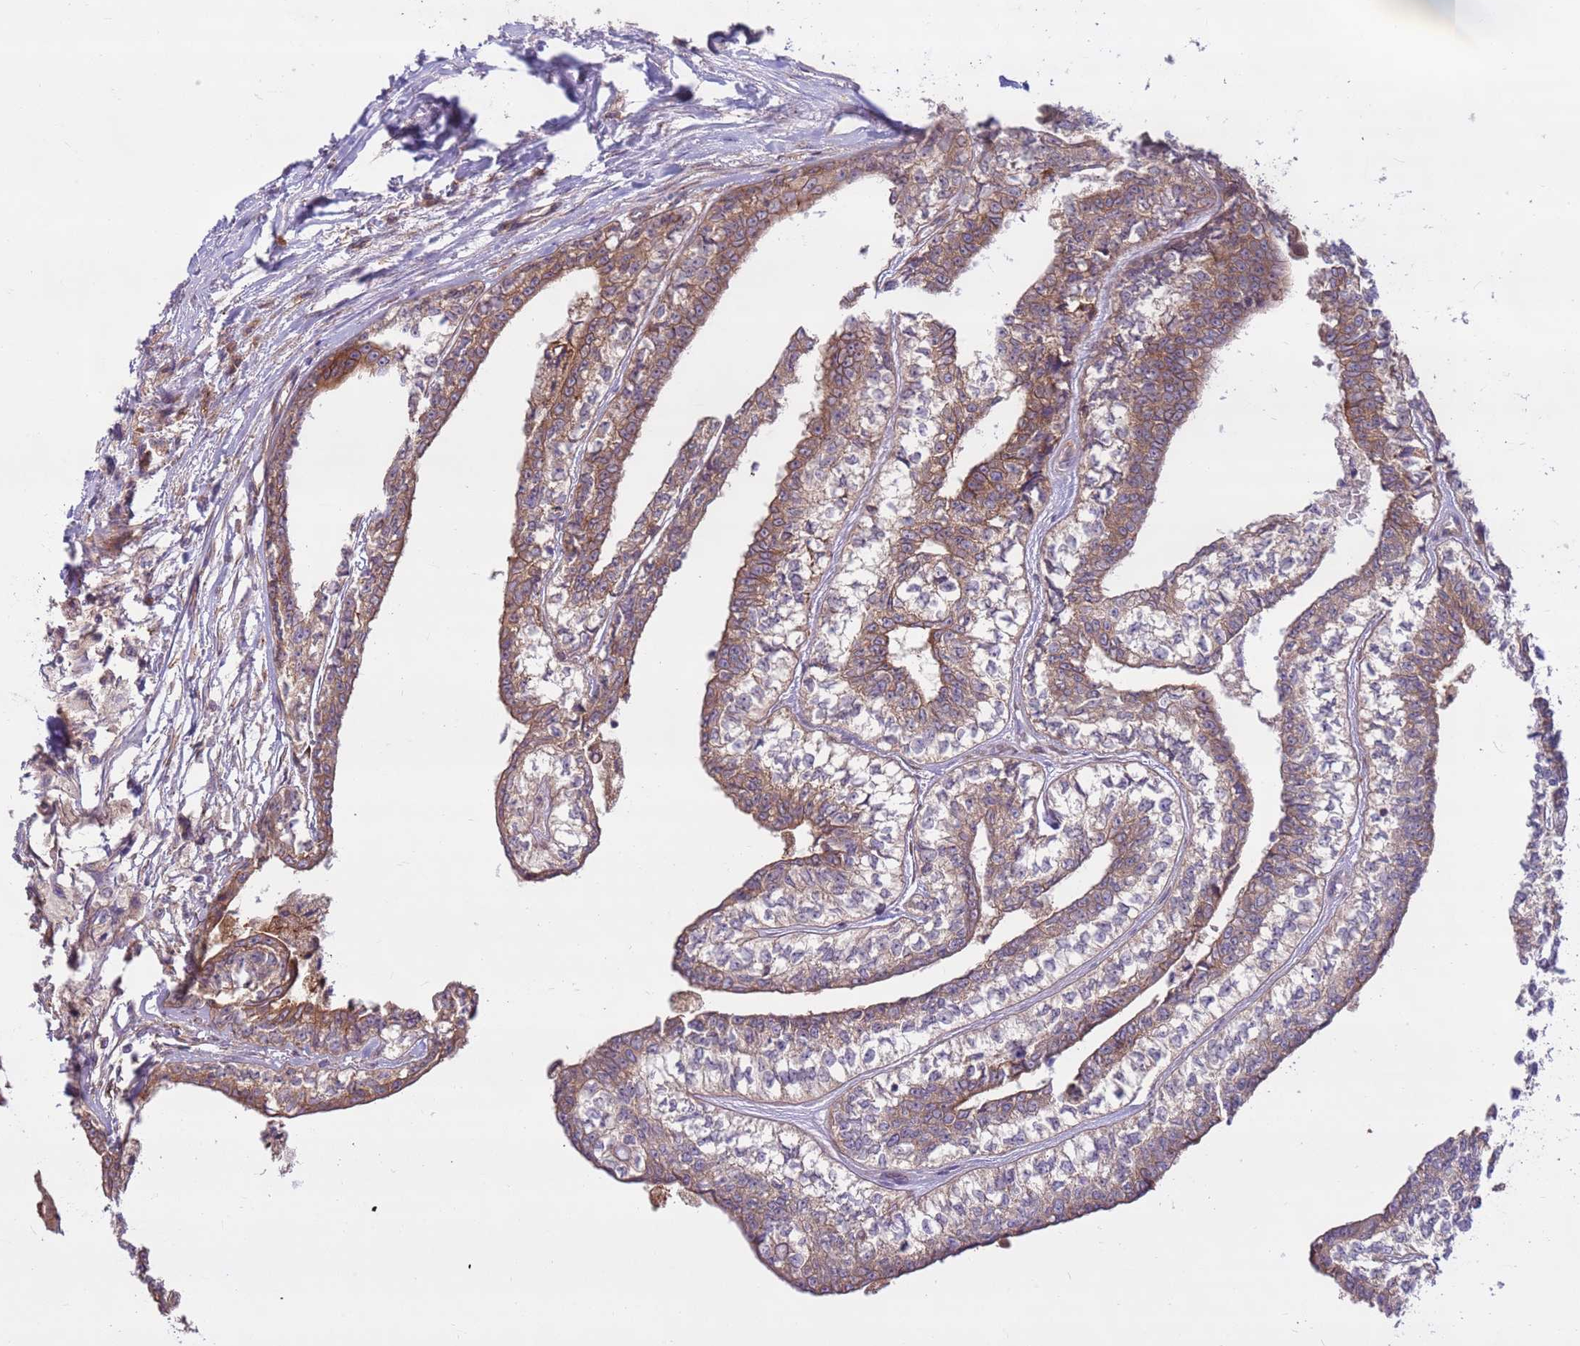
{"staining": {"intensity": "moderate", "quantity": "25%-75%", "location": "cytoplasmic/membranous"}, "tissue": "head and neck cancer", "cell_type": "Tumor cells", "image_type": "cancer", "snomed": [{"axis": "morphology", "description": "Adenocarcinoma, NOS"}, {"axis": "topography", "description": "Head-Neck"}], "caption": "The histopathology image exhibits immunohistochemical staining of head and neck cancer (adenocarcinoma). There is moderate cytoplasmic/membranous staining is seen in approximately 25%-75% of tumor cells. (DAB = brown stain, brightfield microscopy at high magnification).", "gene": "DDX19B", "patient": {"sex": "female", "age": 73}}